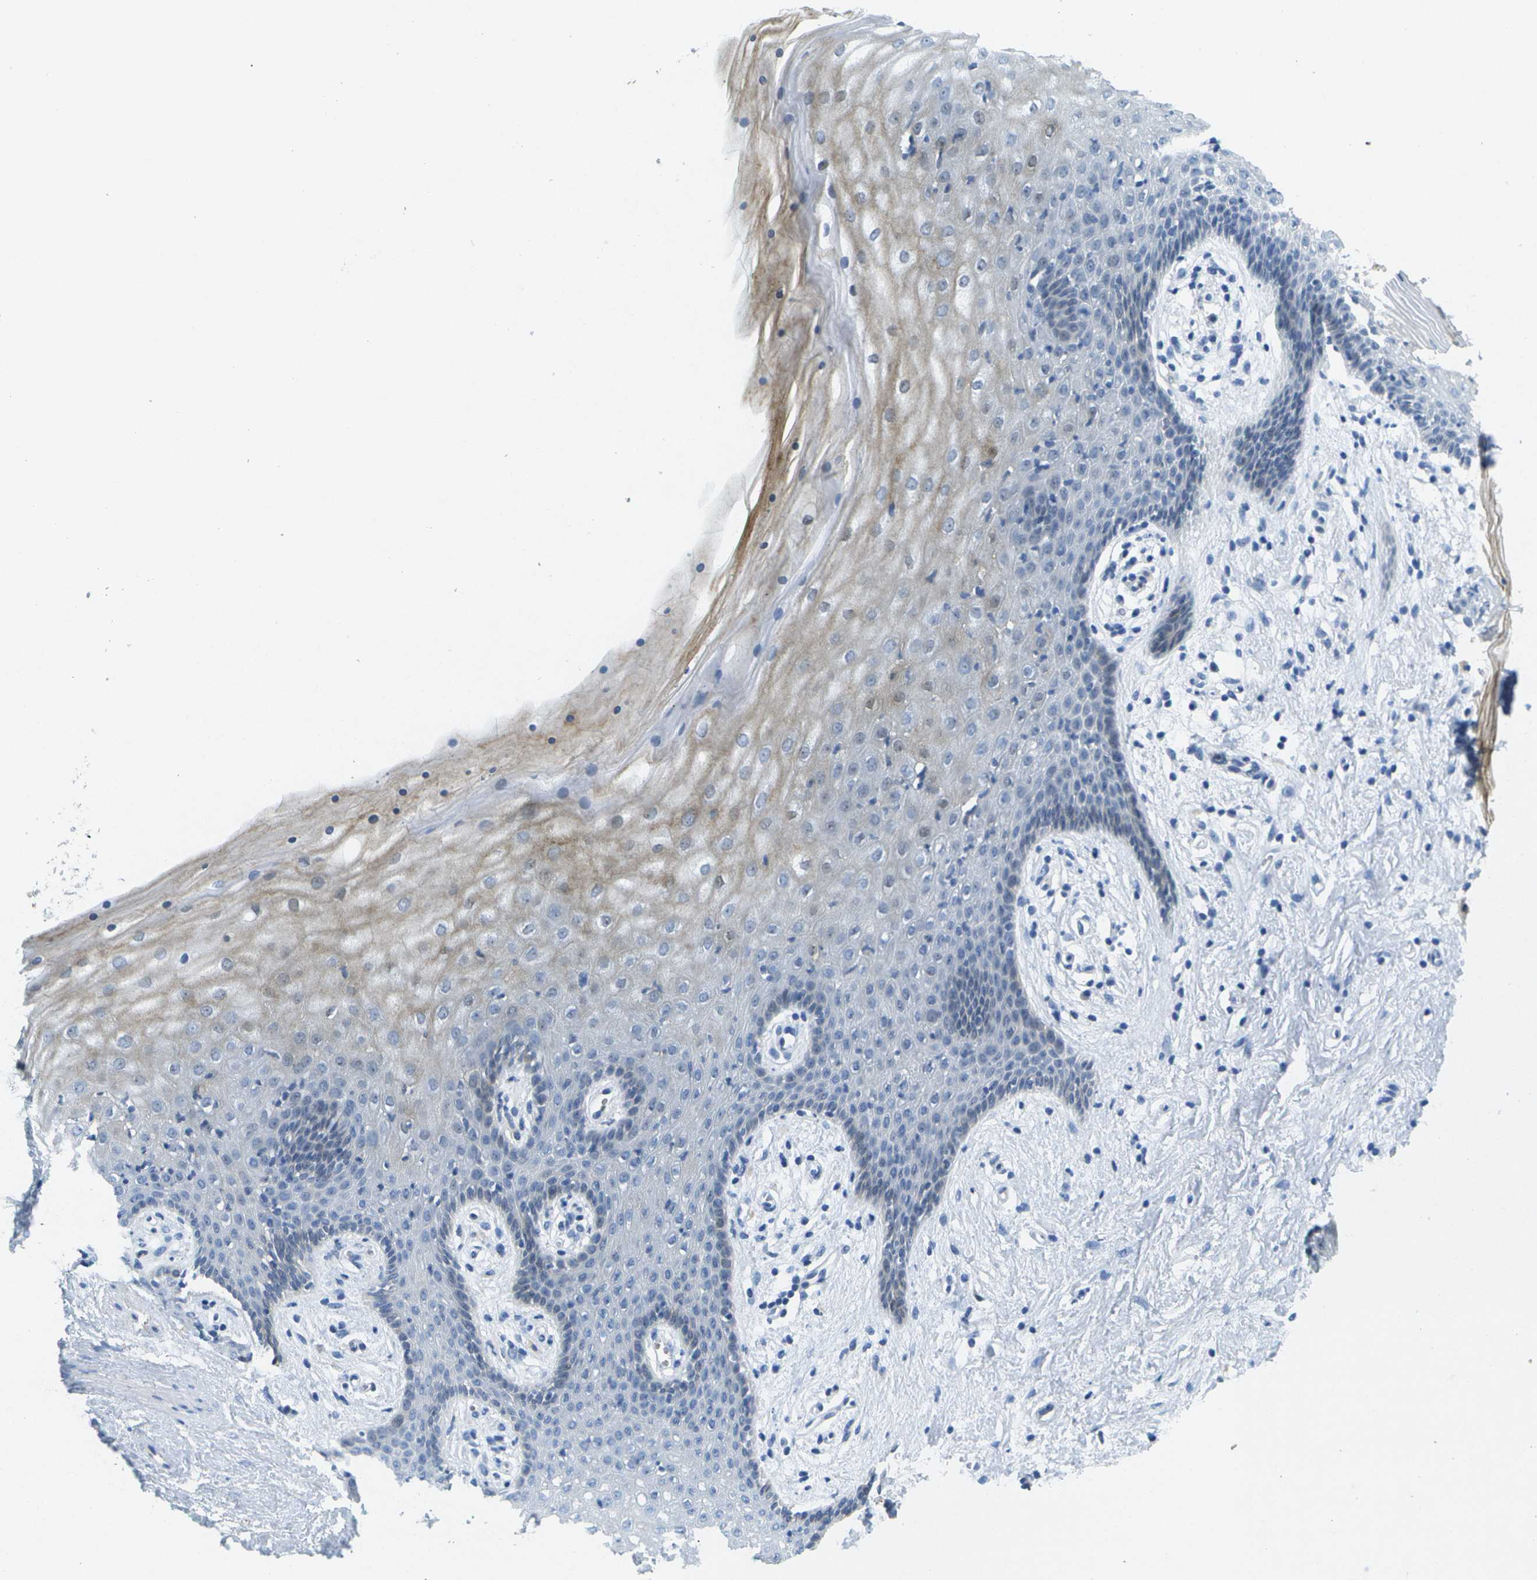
{"staining": {"intensity": "weak", "quantity": "<25%", "location": "cytoplasmic/membranous"}, "tissue": "vagina", "cell_type": "Squamous epithelial cells", "image_type": "normal", "snomed": [{"axis": "morphology", "description": "Normal tissue, NOS"}, {"axis": "topography", "description": "Vagina"}], "caption": "DAB (3,3'-diaminobenzidine) immunohistochemical staining of benign vagina demonstrates no significant staining in squamous epithelial cells. (DAB (3,3'-diaminobenzidine) immunohistochemistry (IHC) visualized using brightfield microscopy, high magnification).", "gene": "LIPG", "patient": {"sex": "female", "age": 44}}